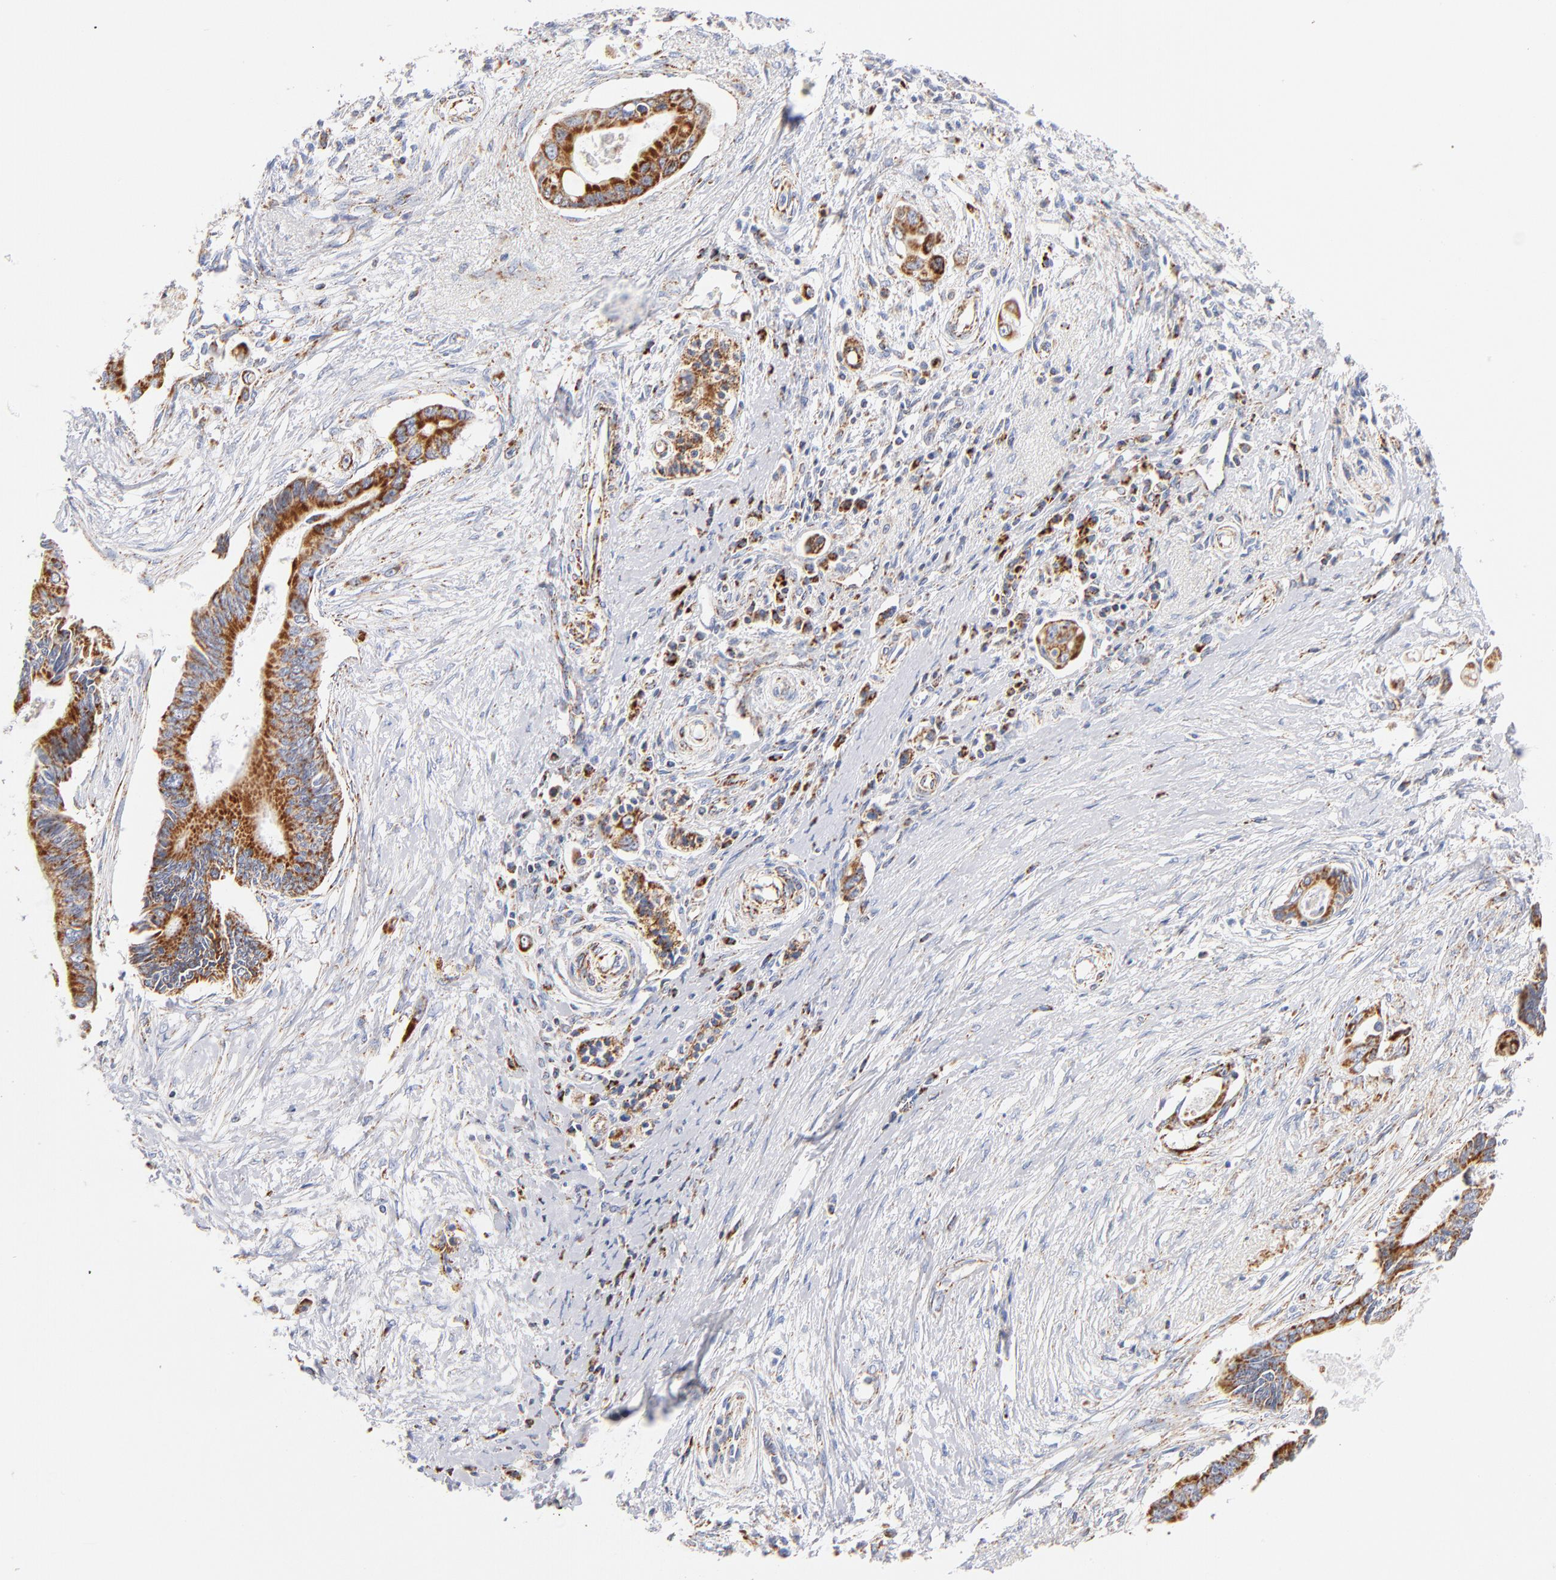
{"staining": {"intensity": "moderate", "quantity": ">75%", "location": "cytoplasmic/membranous"}, "tissue": "pancreatic cancer", "cell_type": "Tumor cells", "image_type": "cancer", "snomed": [{"axis": "morphology", "description": "Adenocarcinoma, NOS"}, {"axis": "topography", "description": "Pancreas"}], "caption": "Immunohistochemical staining of human adenocarcinoma (pancreatic) shows medium levels of moderate cytoplasmic/membranous protein staining in approximately >75% of tumor cells.", "gene": "DLAT", "patient": {"sex": "female", "age": 70}}